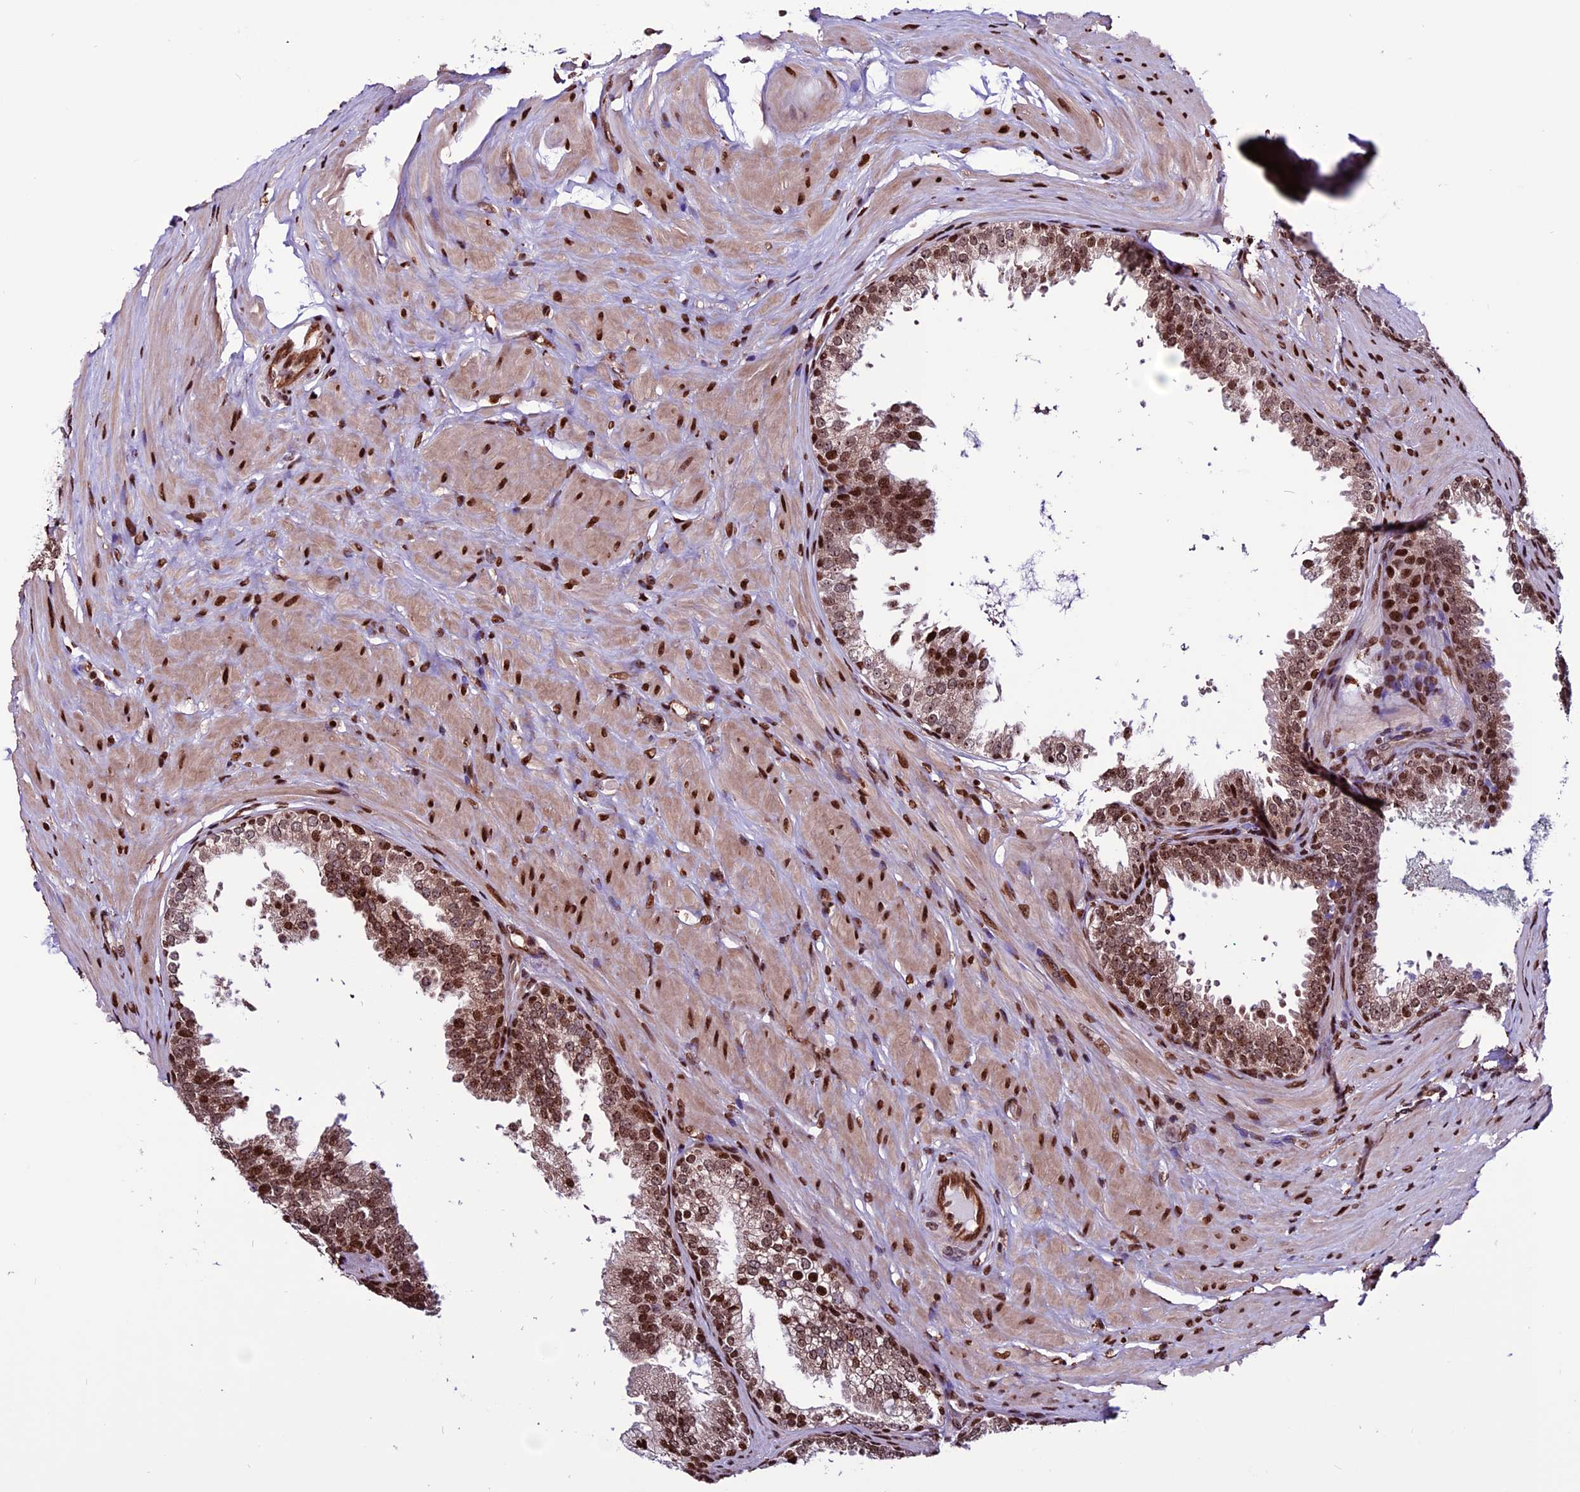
{"staining": {"intensity": "moderate", "quantity": ">75%", "location": "nuclear"}, "tissue": "prostate", "cell_type": "Glandular cells", "image_type": "normal", "snomed": [{"axis": "morphology", "description": "Normal tissue, NOS"}, {"axis": "topography", "description": "Prostate"}], "caption": "A micrograph of human prostate stained for a protein exhibits moderate nuclear brown staining in glandular cells. (brown staining indicates protein expression, while blue staining denotes nuclei).", "gene": "RINL", "patient": {"sex": "male", "age": 60}}